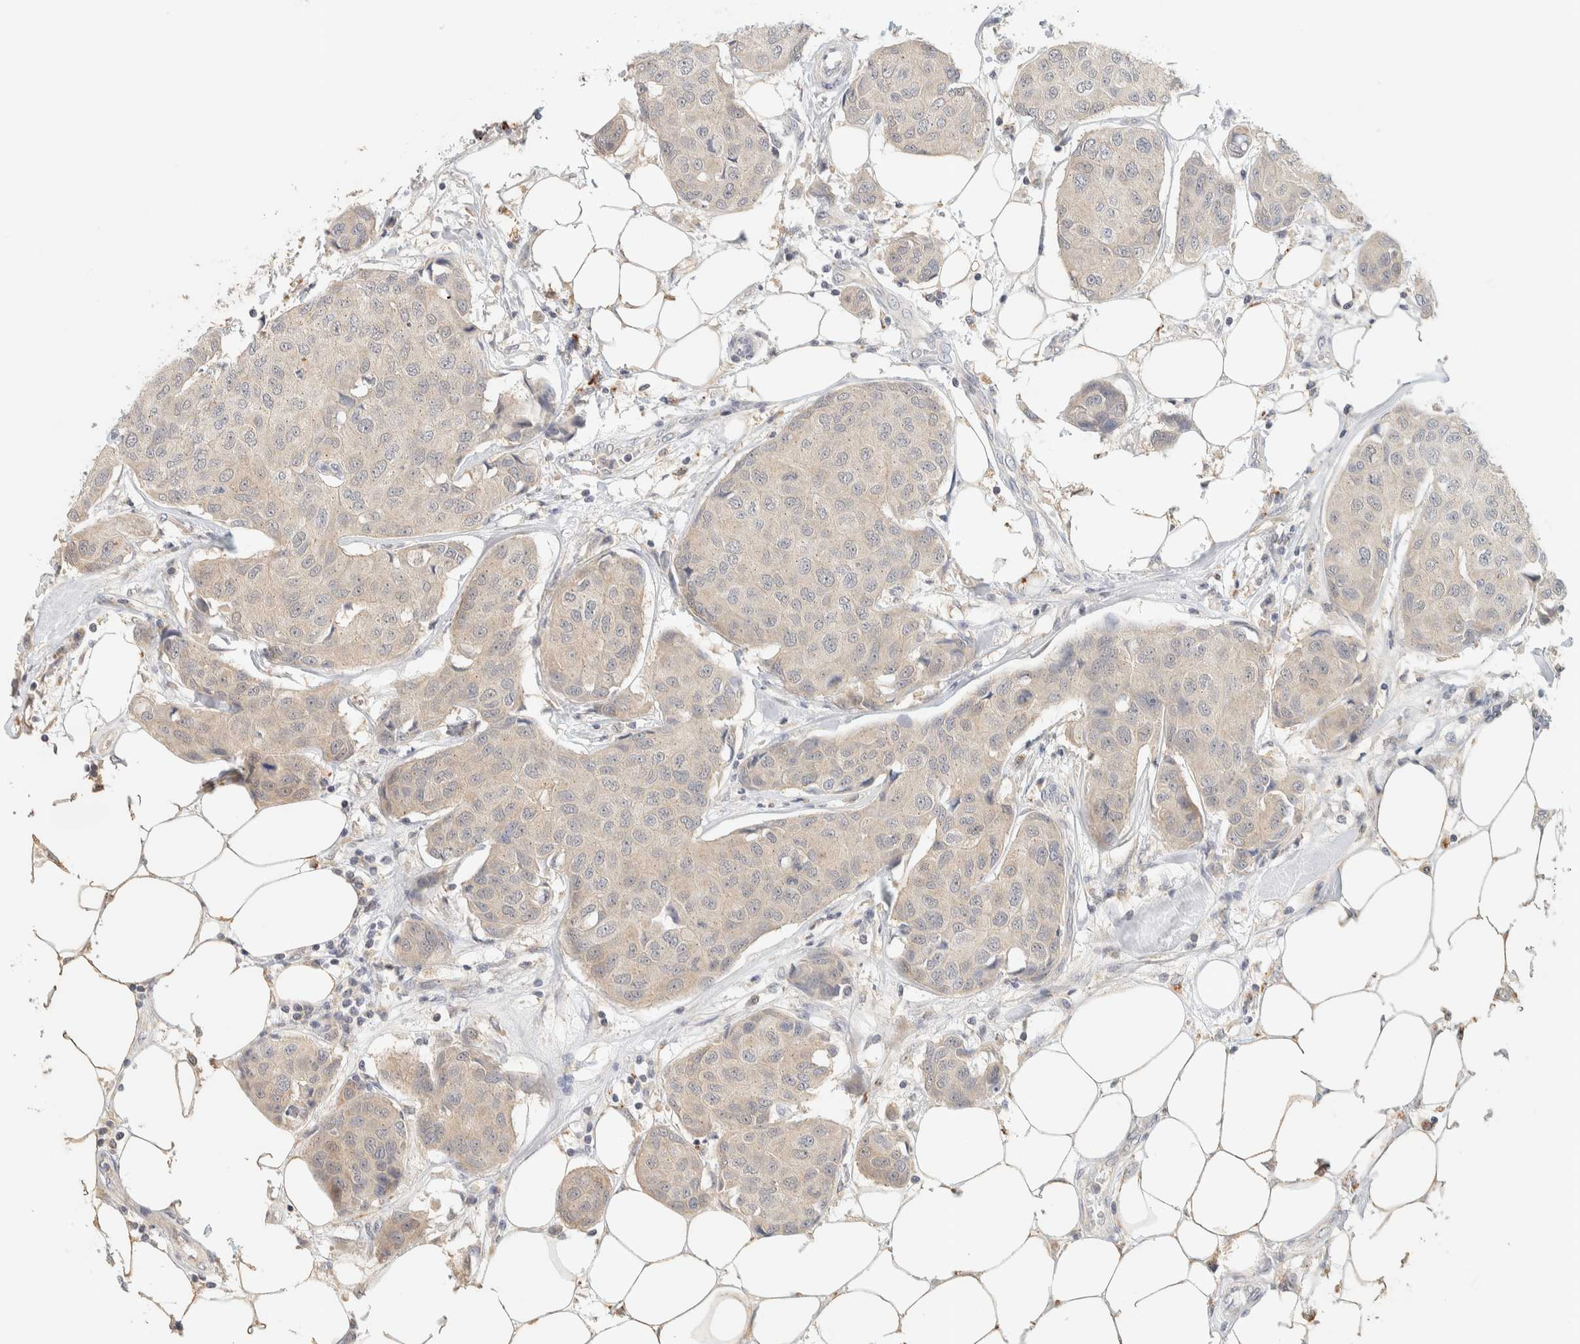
{"staining": {"intensity": "negative", "quantity": "none", "location": "none"}, "tissue": "breast cancer", "cell_type": "Tumor cells", "image_type": "cancer", "snomed": [{"axis": "morphology", "description": "Duct carcinoma"}, {"axis": "topography", "description": "Breast"}], "caption": "Immunohistochemistry (IHC) of human breast cancer (intraductal carcinoma) demonstrates no staining in tumor cells. (DAB (3,3'-diaminobenzidine) IHC with hematoxylin counter stain).", "gene": "ITPA", "patient": {"sex": "female", "age": 80}}